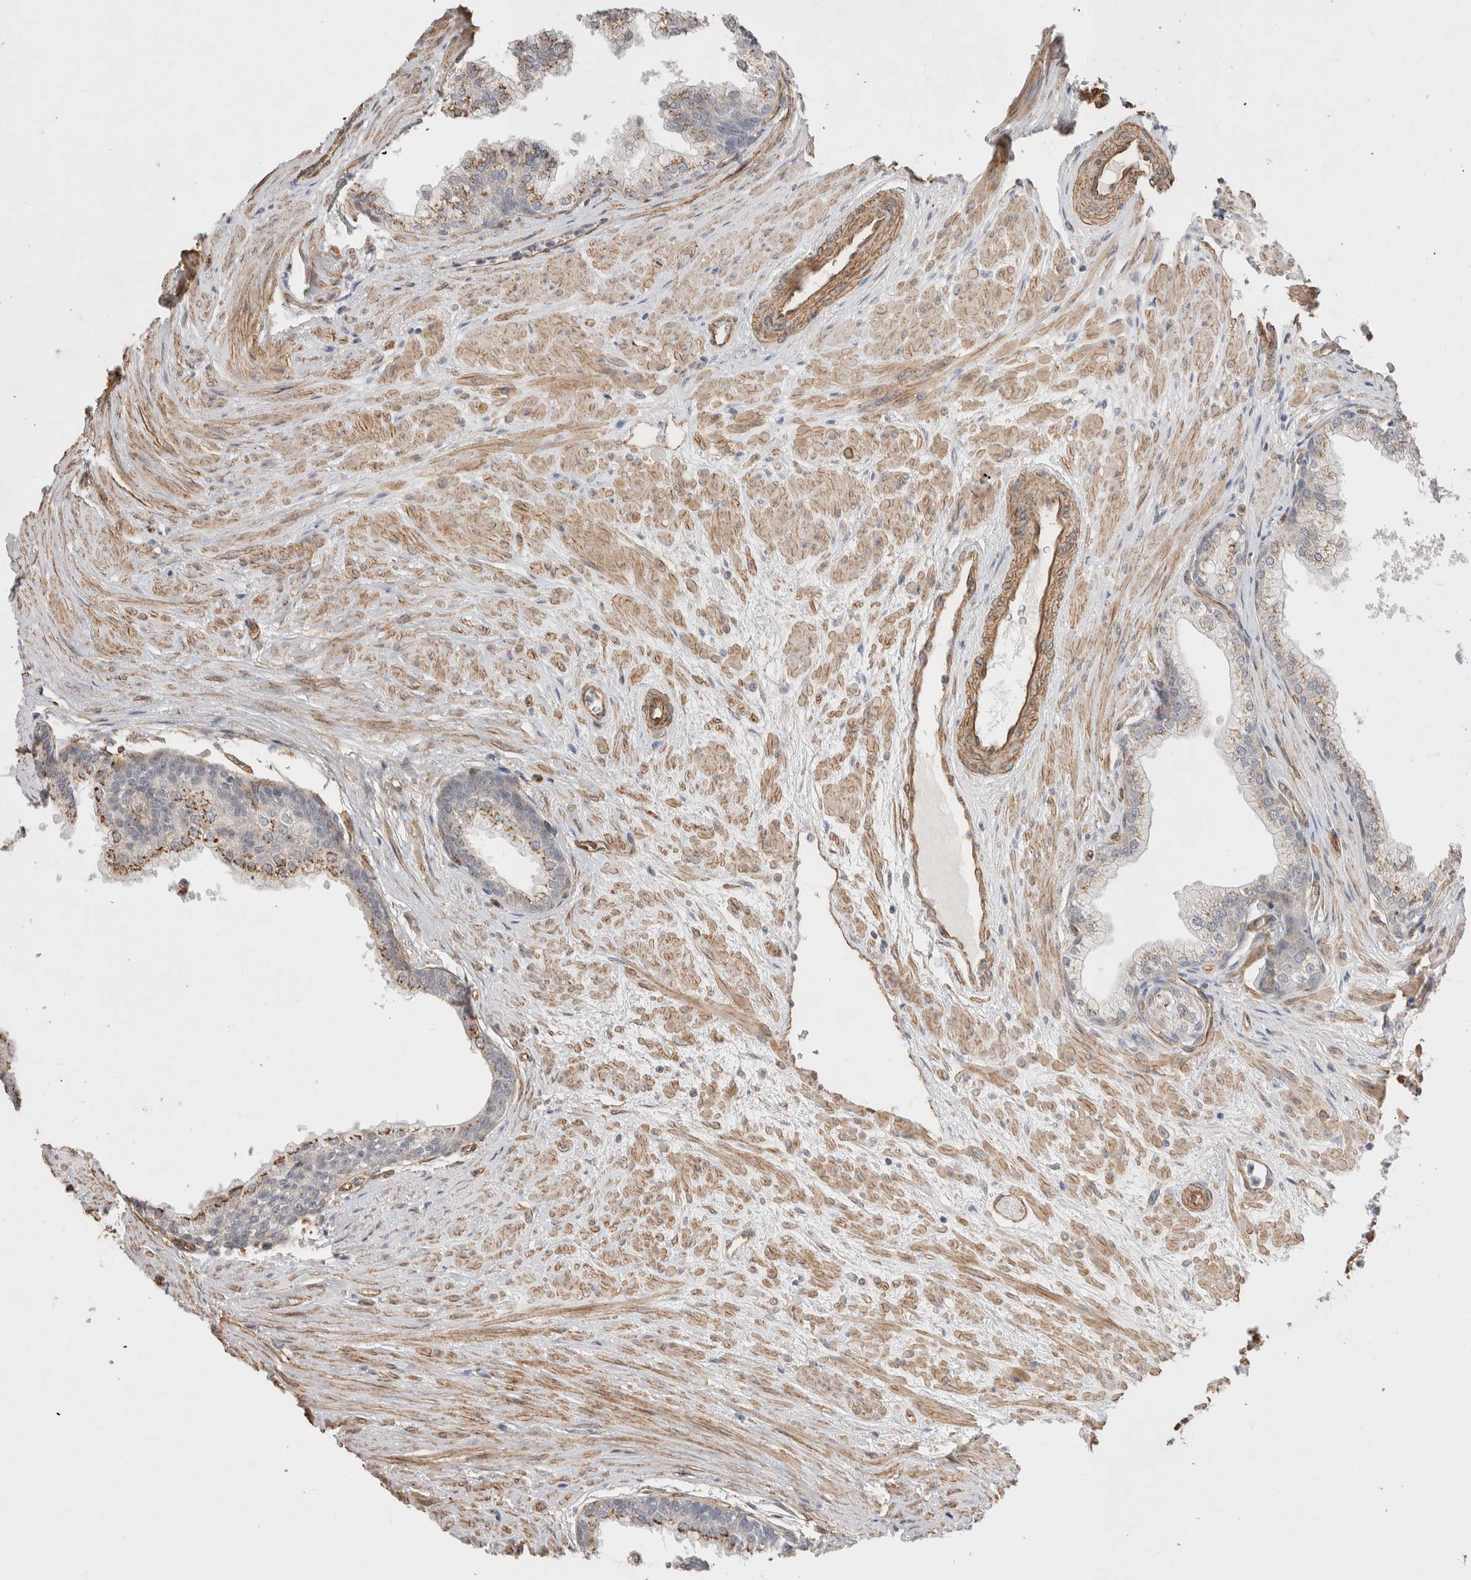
{"staining": {"intensity": "moderate", "quantity": "25%-75%", "location": "cytoplasmic/membranous"}, "tissue": "prostate", "cell_type": "Glandular cells", "image_type": "normal", "snomed": [{"axis": "morphology", "description": "Normal tissue, NOS"}, {"axis": "morphology", "description": "Urothelial carcinoma, Low grade"}, {"axis": "topography", "description": "Urinary bladder"}, {"axis": "topography", "description": "Prostate"}], "caption": "Moderate cytoplasmic/membranous protein positivity is appreciated in about 25%-75% of glandular cells in prostate.", "gene": "CAAP1", "patient": {"sex": "male", "age": 60}}